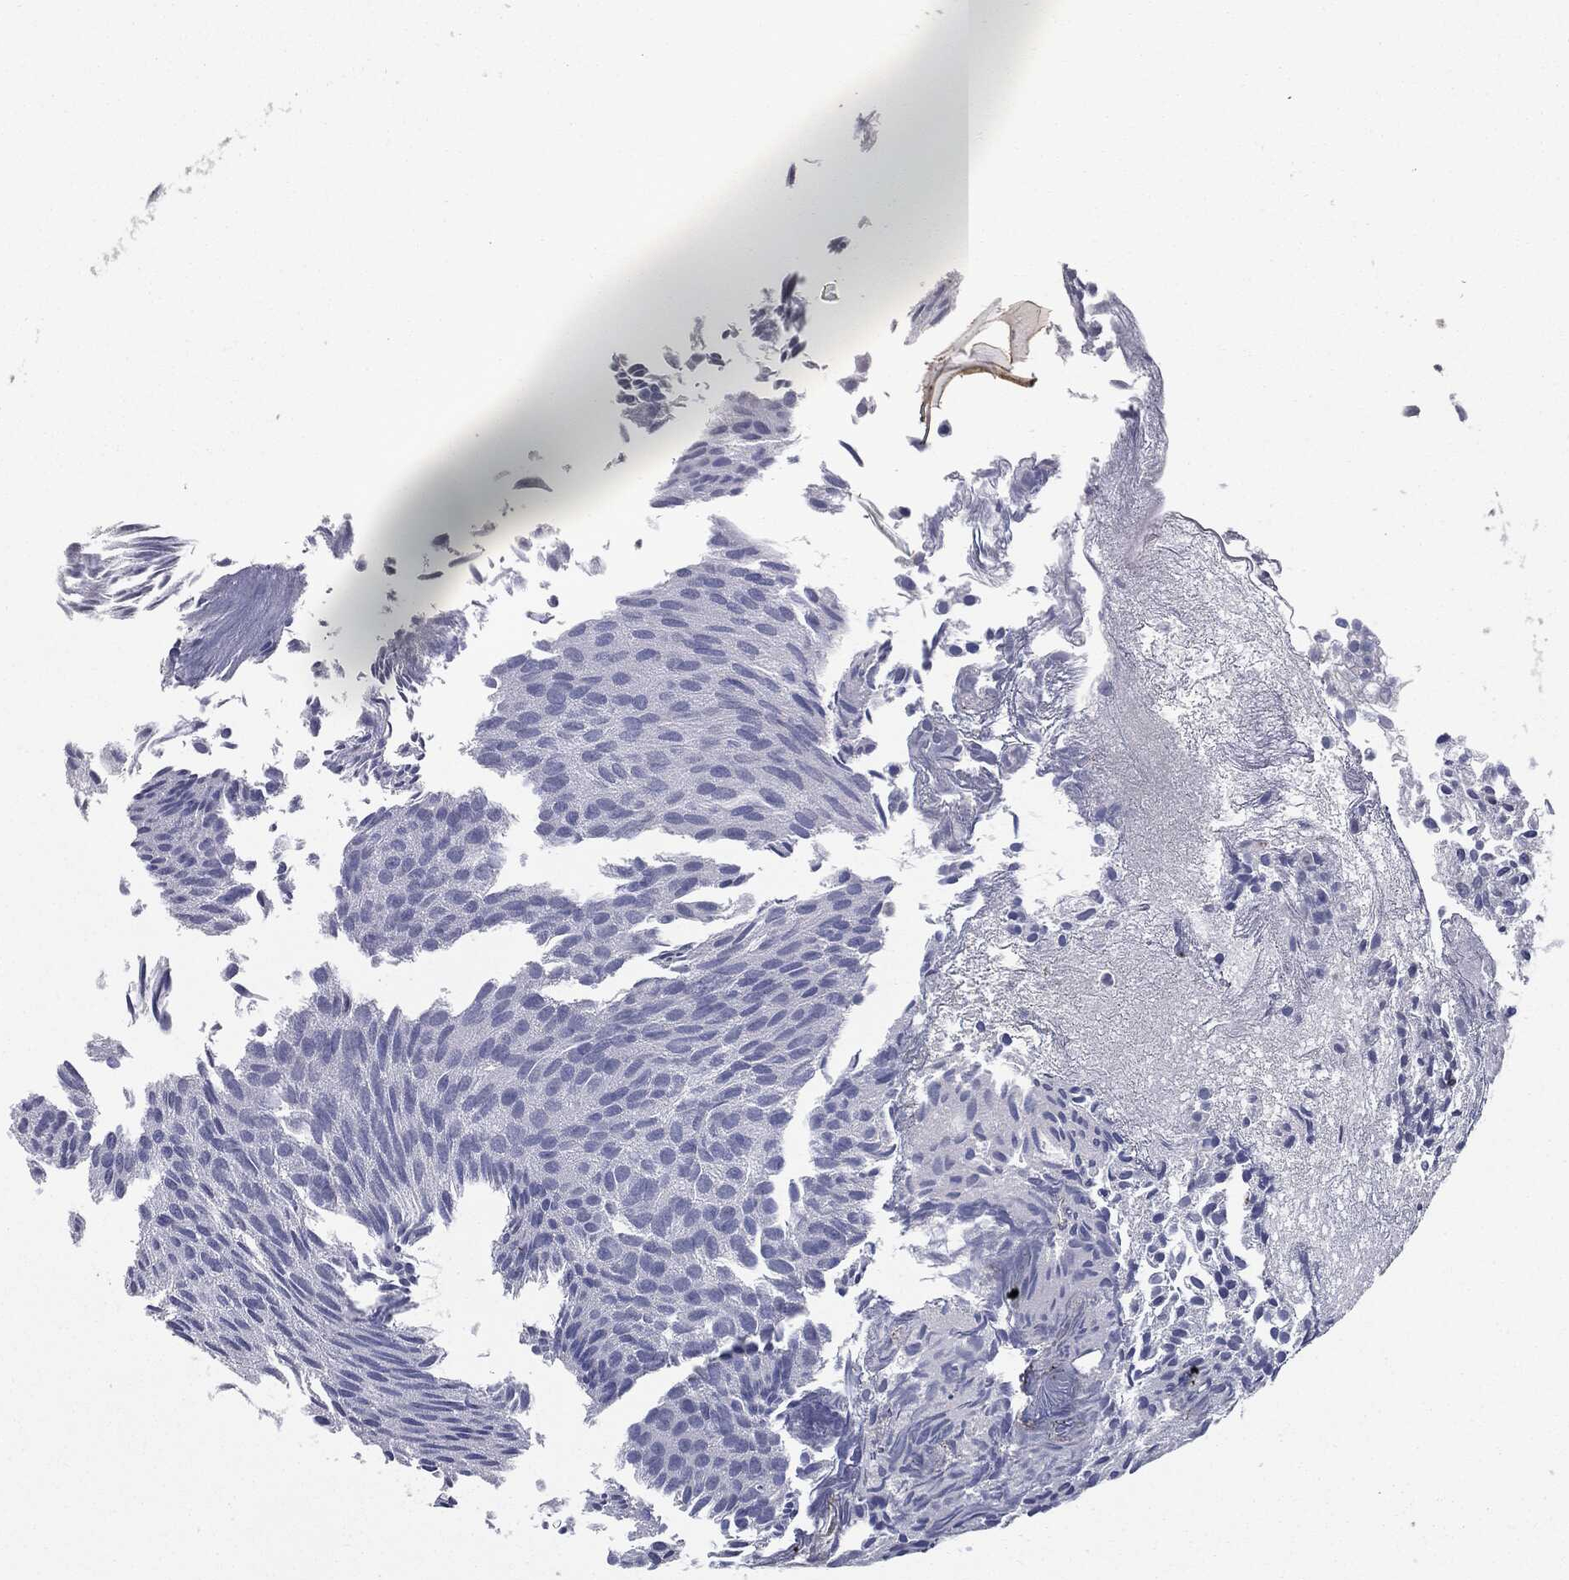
{"staining": {"intensity": "negative", "quantity": "none", "location": "none"}, "tissue": "urothelial cancer", "cell_type": "Tumor cells", "image_type": "cancer", "snomed": [{"axis": "morphology", "description": "Urothelial carcinoma, Low grade"}, {"axis": "topography", "description": "Urinary bladder"}], "caption": "Tumor cells are negative for brown protein staining in urothelial cancer.", "gene": "KRT5", "patient": {"sex": "male", "age": 89}}